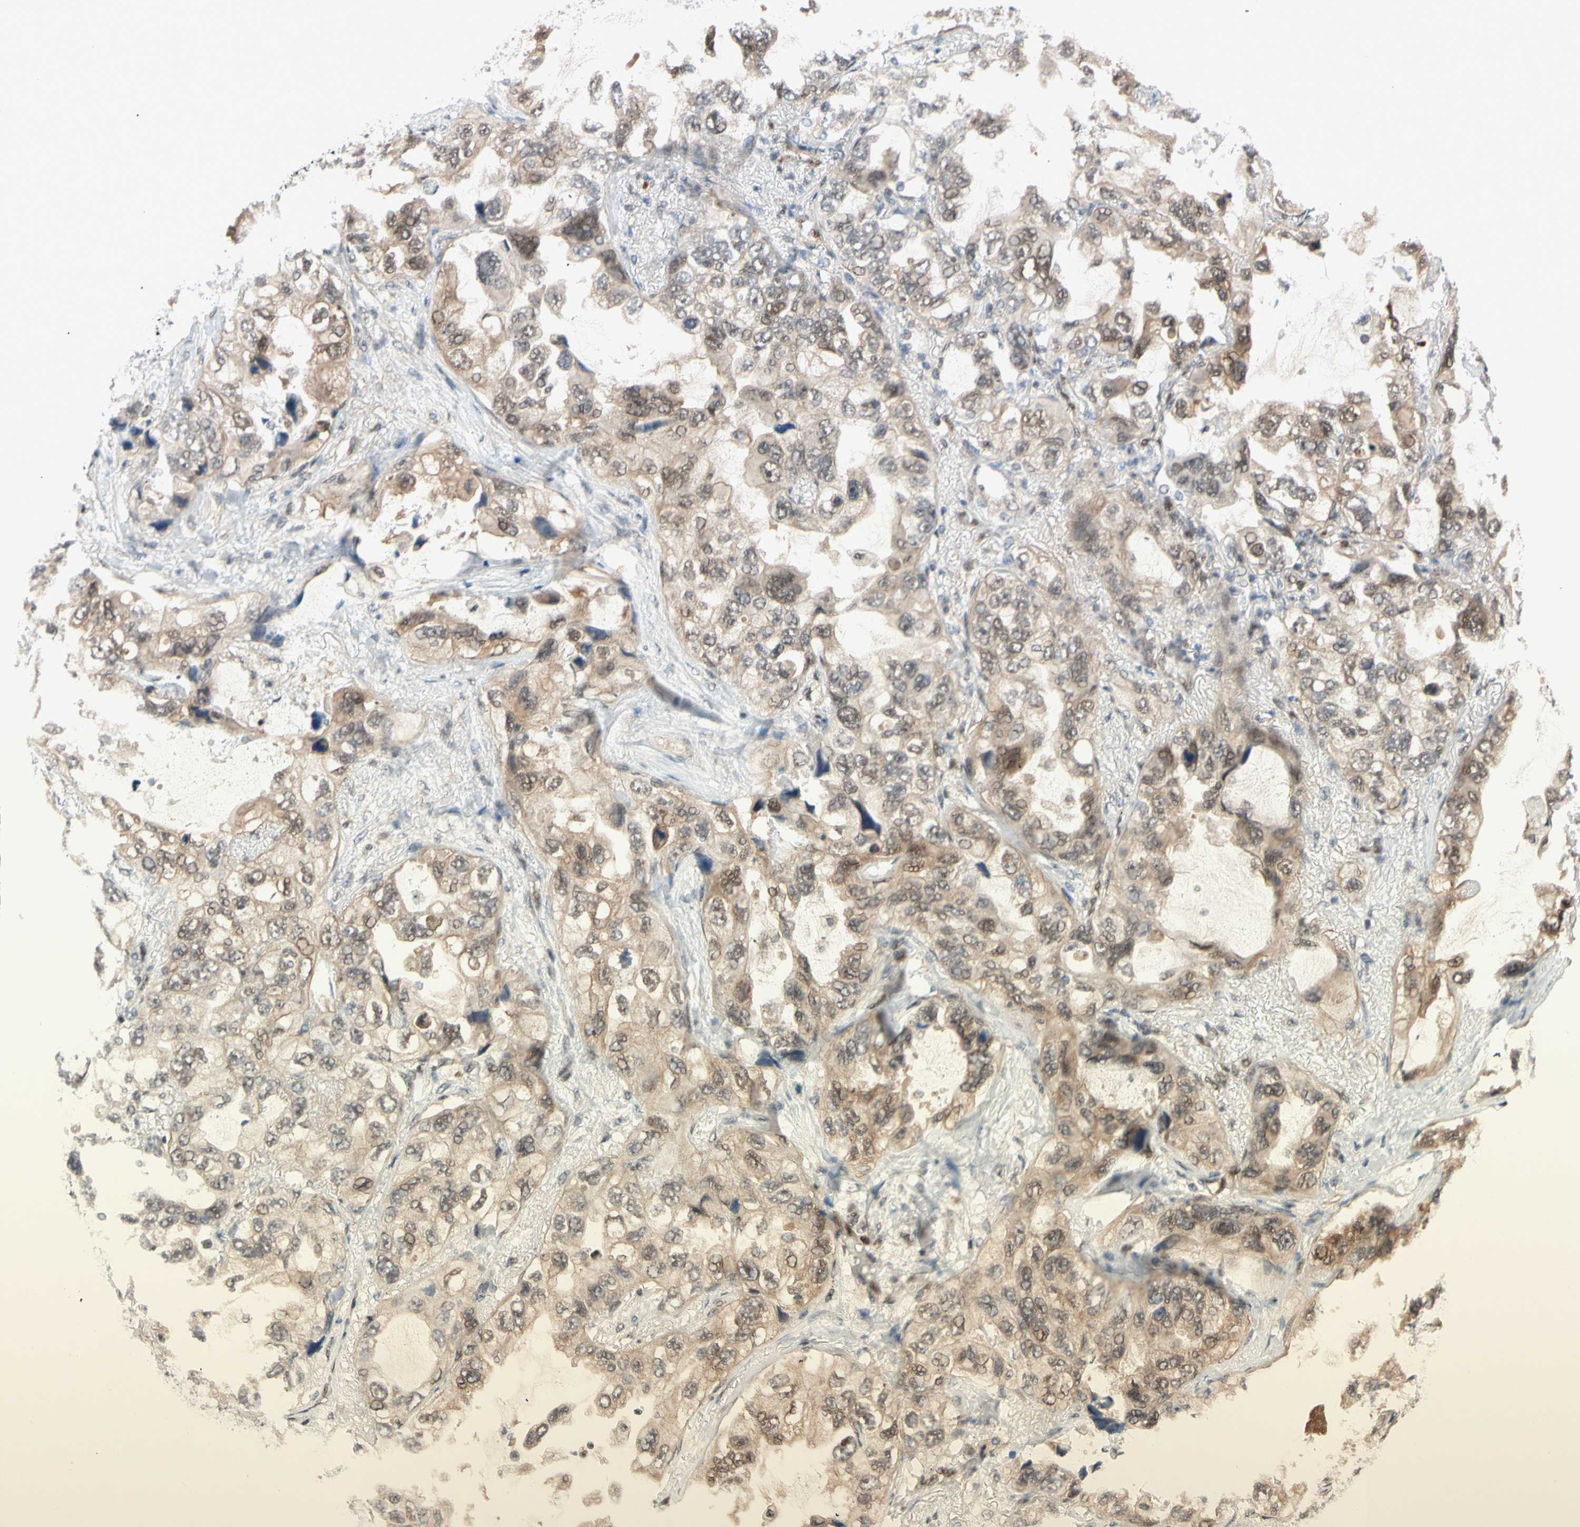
{"staining": {"intensity": "weak", "quantity": ">75%", "location": "cytoplasmic/membranous,nuclear"}, "tissue": "lung cancer", "cell_type": "Tumor cells", "image_type": "cancer", "snomed": [{"axis": "morphology", "description": "Squamous cell carcinoma, NOS"}, {"axis": "topography", "description": "Lung"}], "caption": "About >75% of tumor cells in squamous cell carcinoma (lung) exhibit weak cytoplasmic/membranous and nuclear protein expression as visualized by brown immunohistochemical staining.", "gene": "TAF4", "patient": {"sex": "female", "age": 73}}